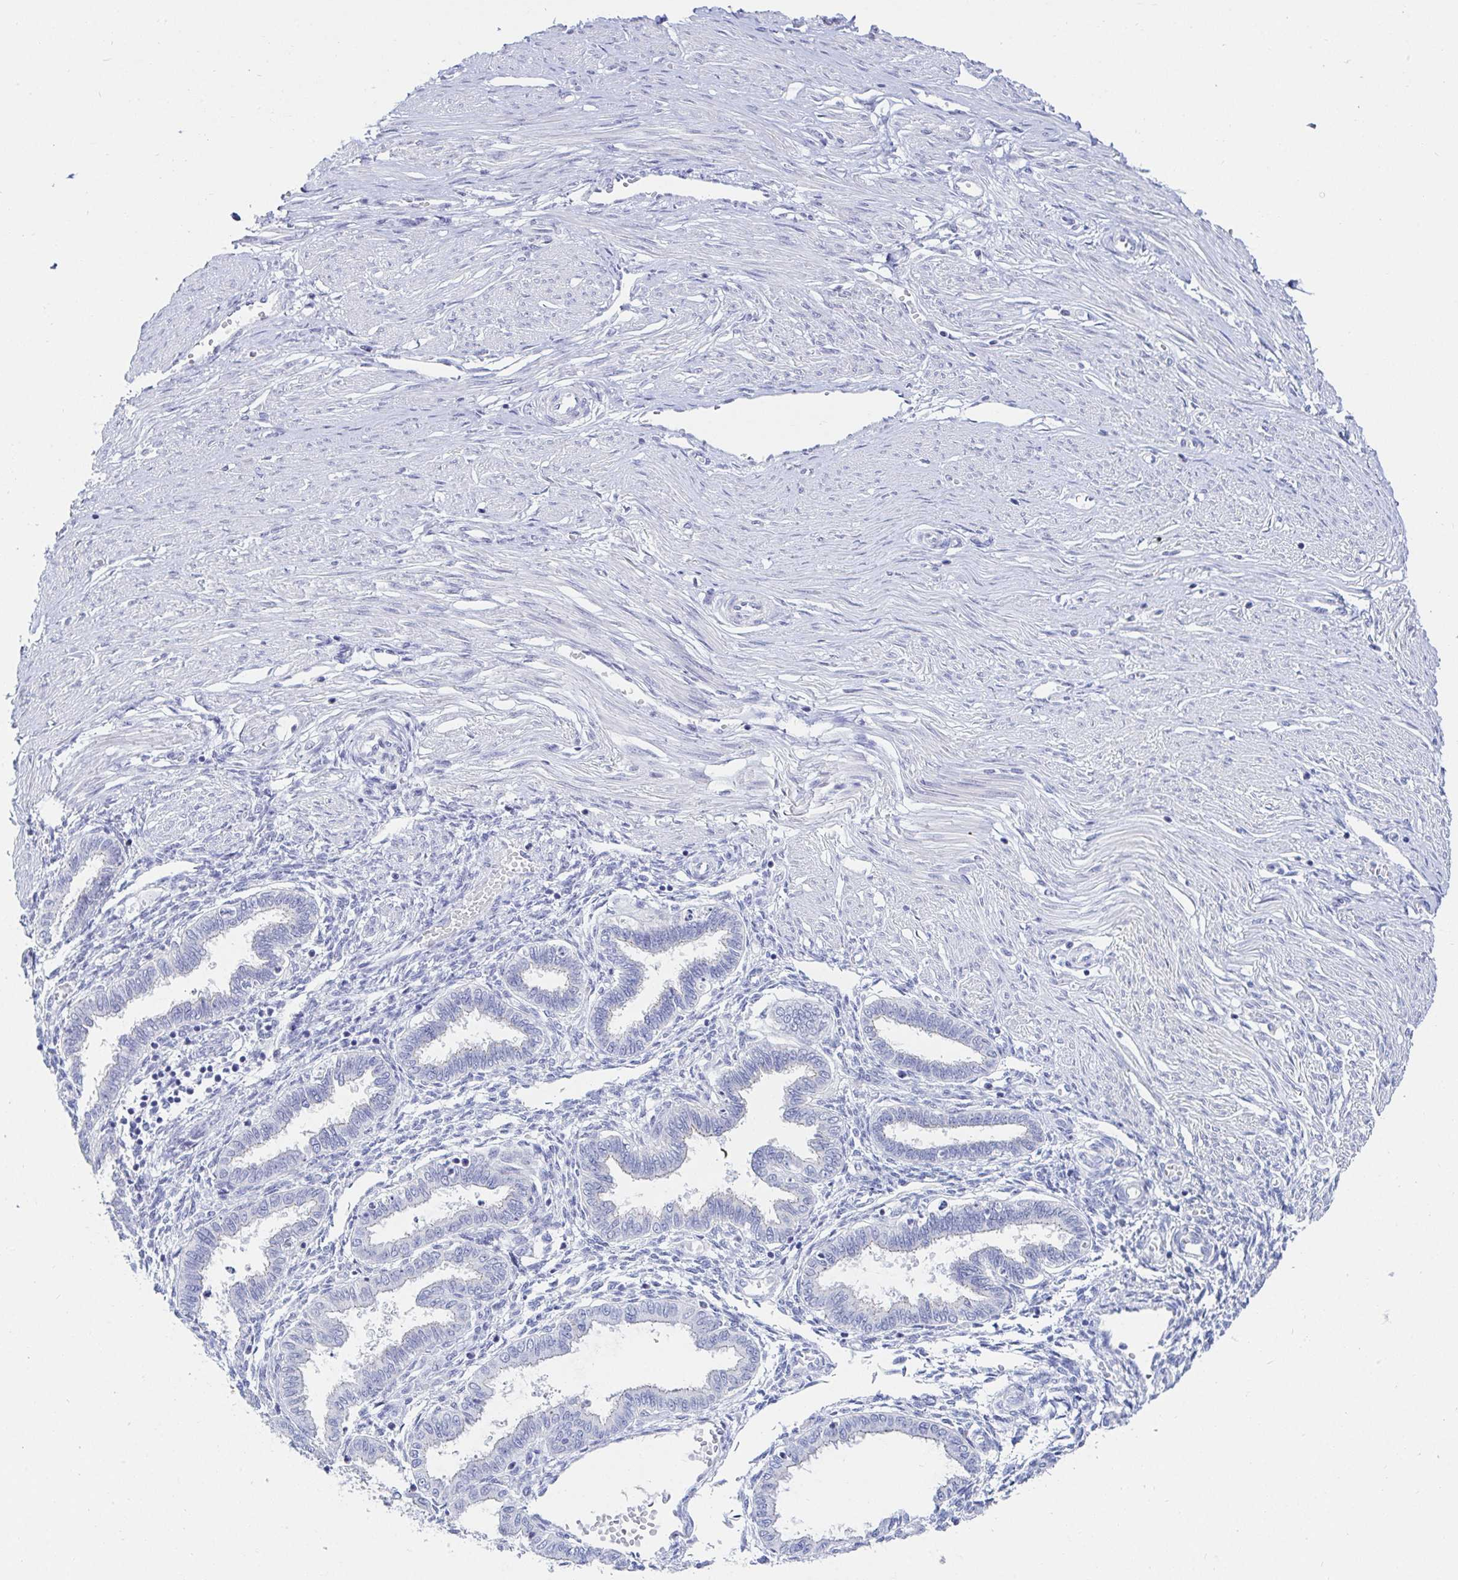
{"staining": {"intensity": "negative", "quantity": "none", "location": "none"}, "tissue": "endometrium", "cell_type": "Cells in endometrial stroma", "image_type": "normal", "snomed": [{"axis": "morphology", "description": "Normal tissue, NOS"}, {"axis": "topography", "description": "Endometrium"}], "caption": "This is an IHC photomicrograph of unremarkable endometrium. There is no staining in cells in endometrial stroma.", "gene": "OR10K1", "patient": {"sex": "female", "age": 33}}